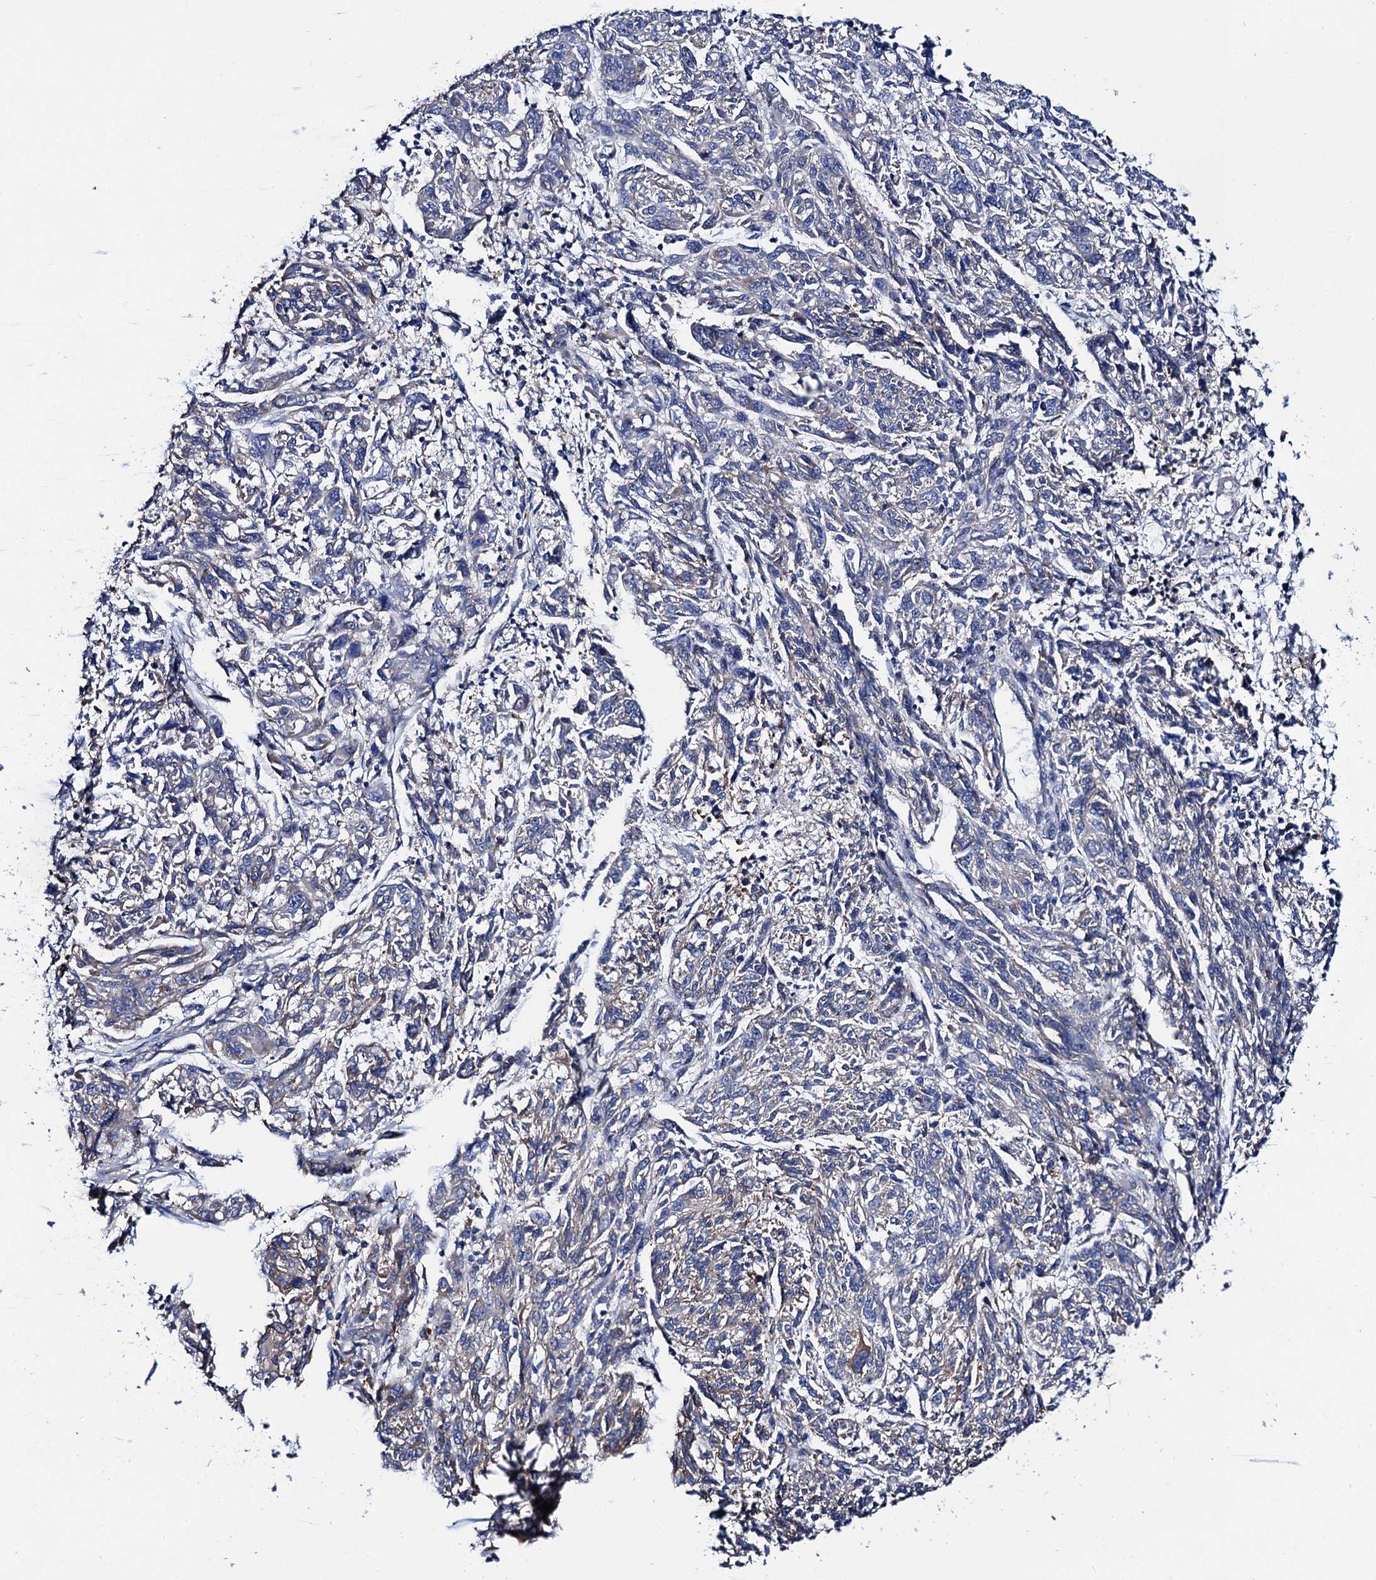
{"staining": {"intensity": "weak", "quantity": "<25%", "location": "cytoplasmic/membranous"}, "tissue": "melanoma", "cell_type": "Tumor cells", "image_type": "cancer", "snomed": [{"axis": "morphology", "description": "Malignant melanoma, NOS"}, {"axis": "topography", "description": "Skin"}], "caption": "This is a photomicrograph of immunohistochemistry staining of malignant melanoma, which shows no expression in tumor cells.", "gene": "PGLS", "patient": {"sex": "male", "age": 53}}